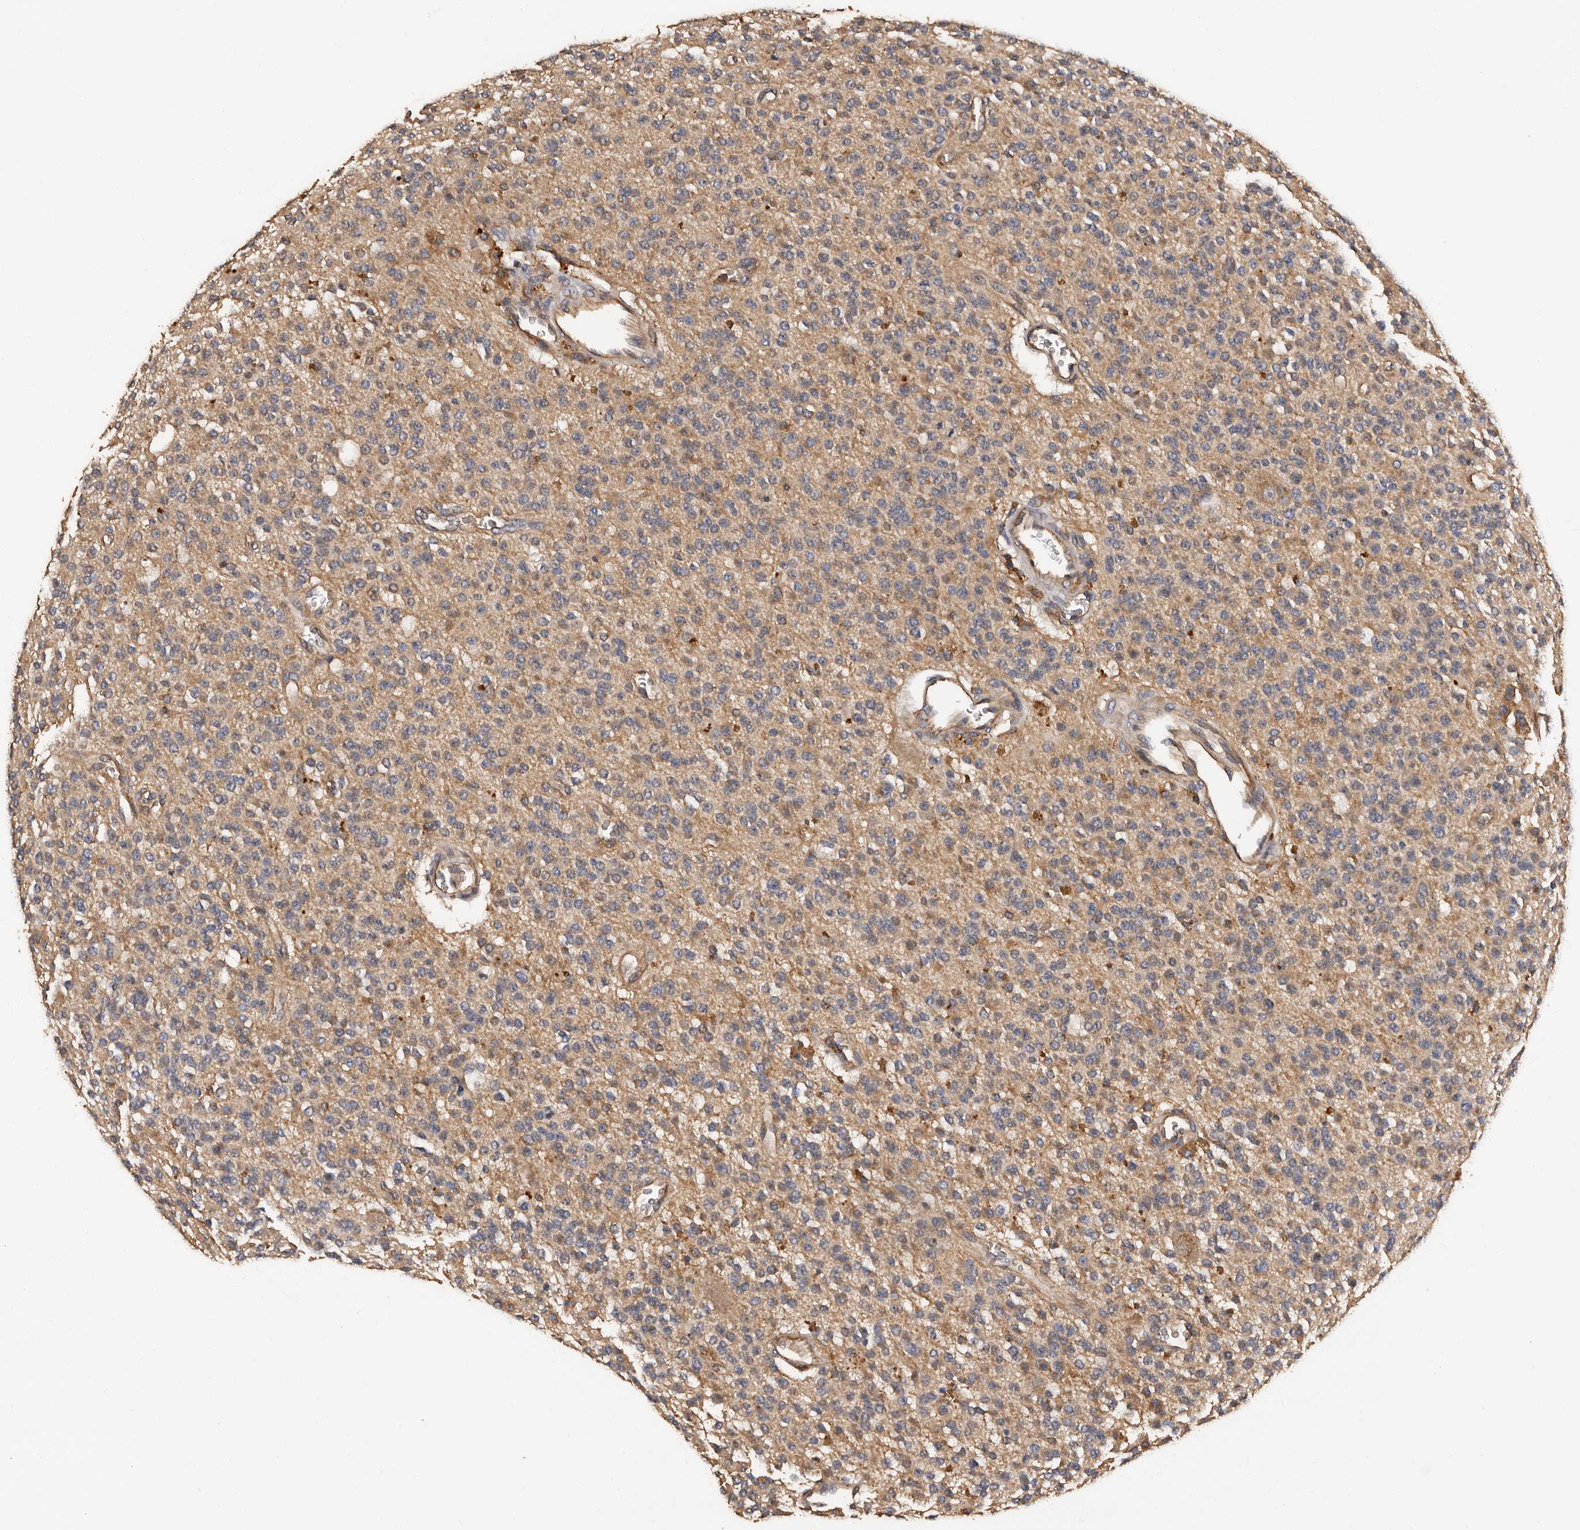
{"staining": {"intensity": "weak", "quantity": "25%-75%", "location": "cytoplasmic/membranous"}, "tissue": "glioma", "cell_type": "Tumor cells", "image_type": "cancer", "snomed": [{"axis": "morphology", "description": "Glioma, malignant, High grade"}, {"axis": "topography", "description": "Brain"}], "caption": "Tumor cells show low levels of weak cytoplasmic/membranous expression in approximately 25%-75% of cells in human high-grade glioma (malignant).", "gene": "ADCK5", "patient": {"sex": "male", "age": 34}}